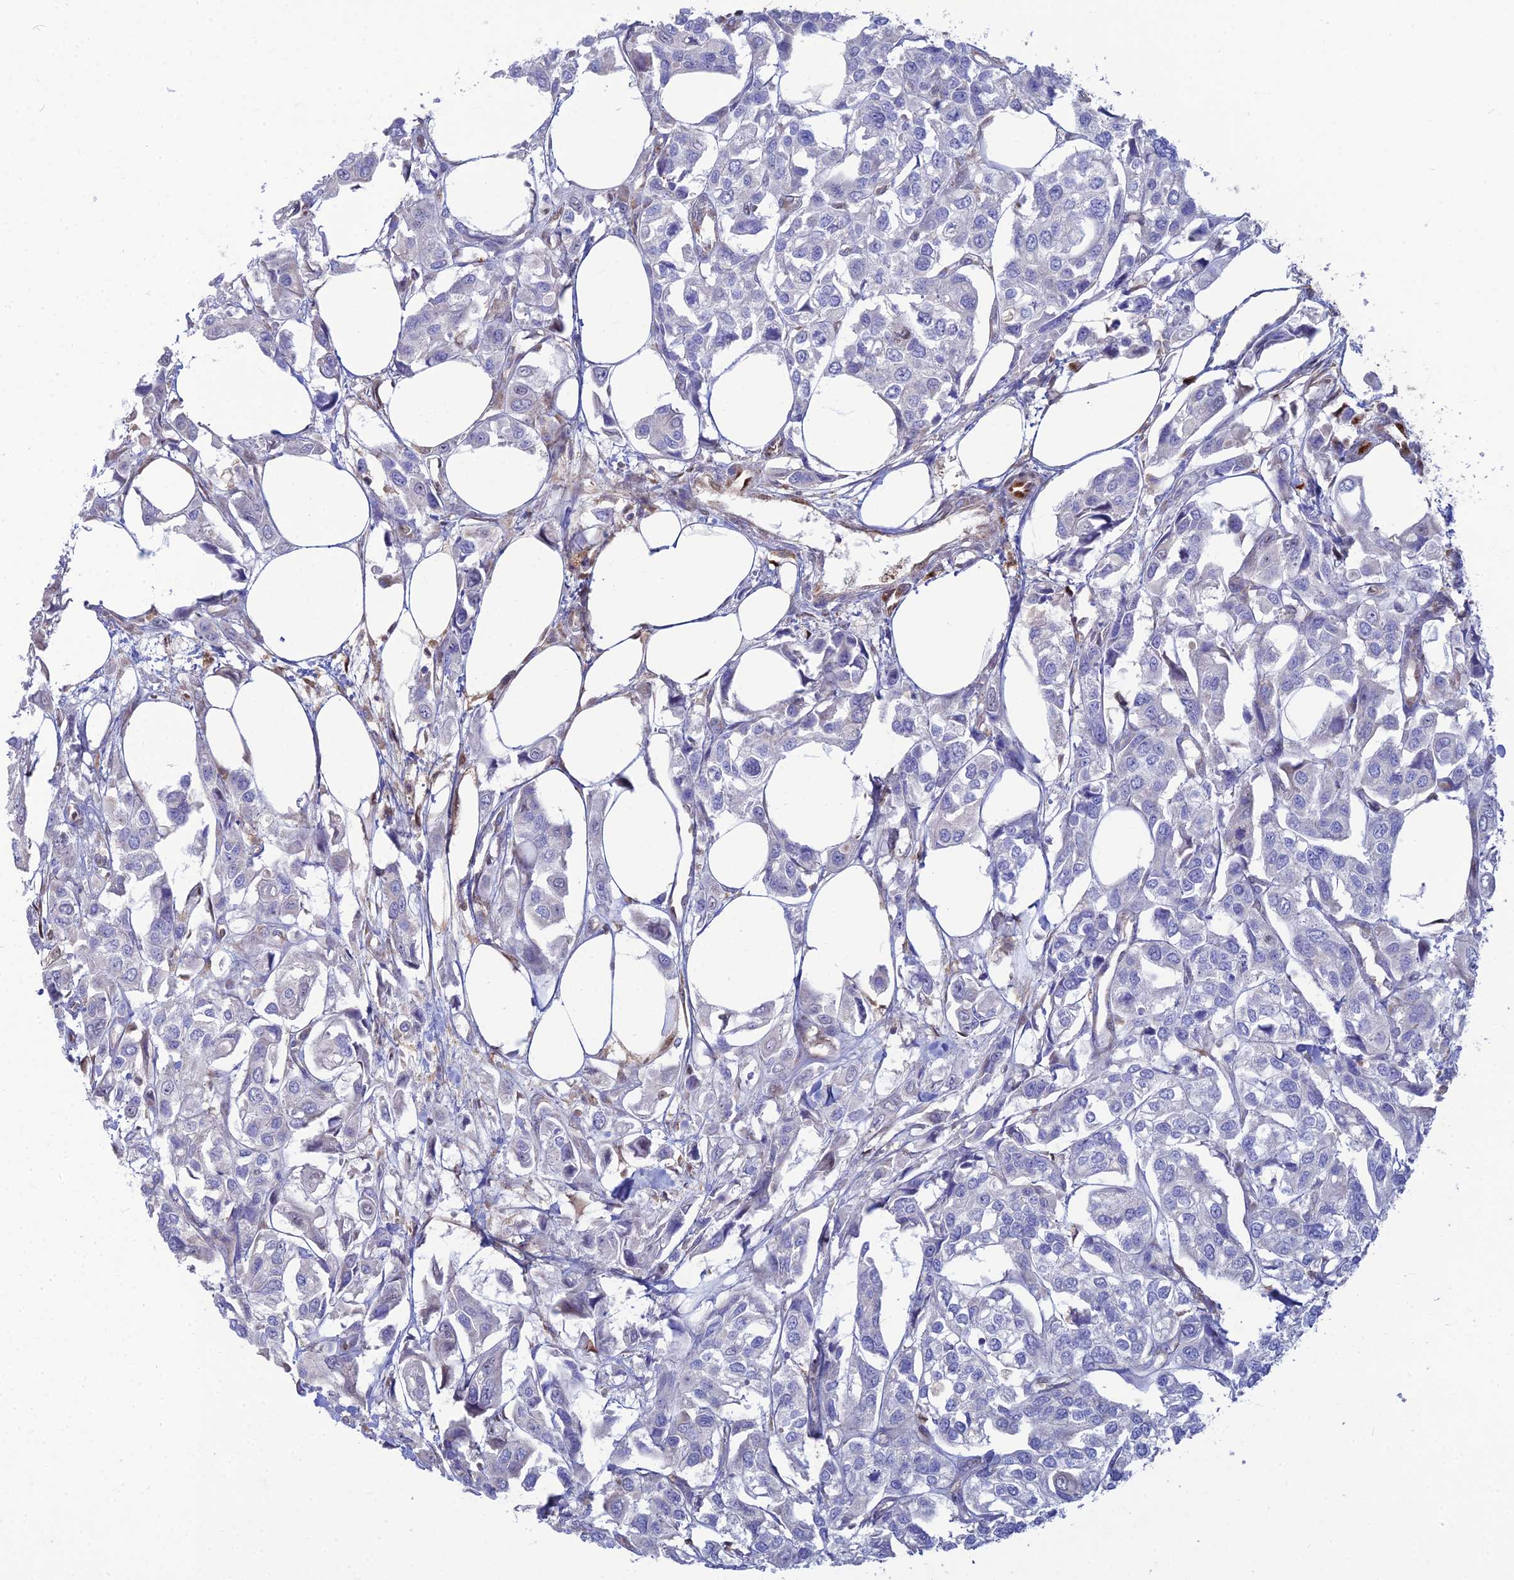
{"staining": {"intensity": "negative", "quantity": "none", "location": "none"}, "tissue": "urothelial cancer", "cell_type": "Tumor cells", "image_type": "cancer", "snomed": [{"axis": "morphology", "description": "Urothelial carcinoma, High grade"}, {"axis": "topography", "description": "Urinary bladder"}], "caption": "High power microscopy histopathology image of an IHC histopathology image of urothelial carcinoma (high-grade), revealing no significant expression in tumor cells.", "gene": "DNPEP", "patient": {"sex": "male", "age": 67}}